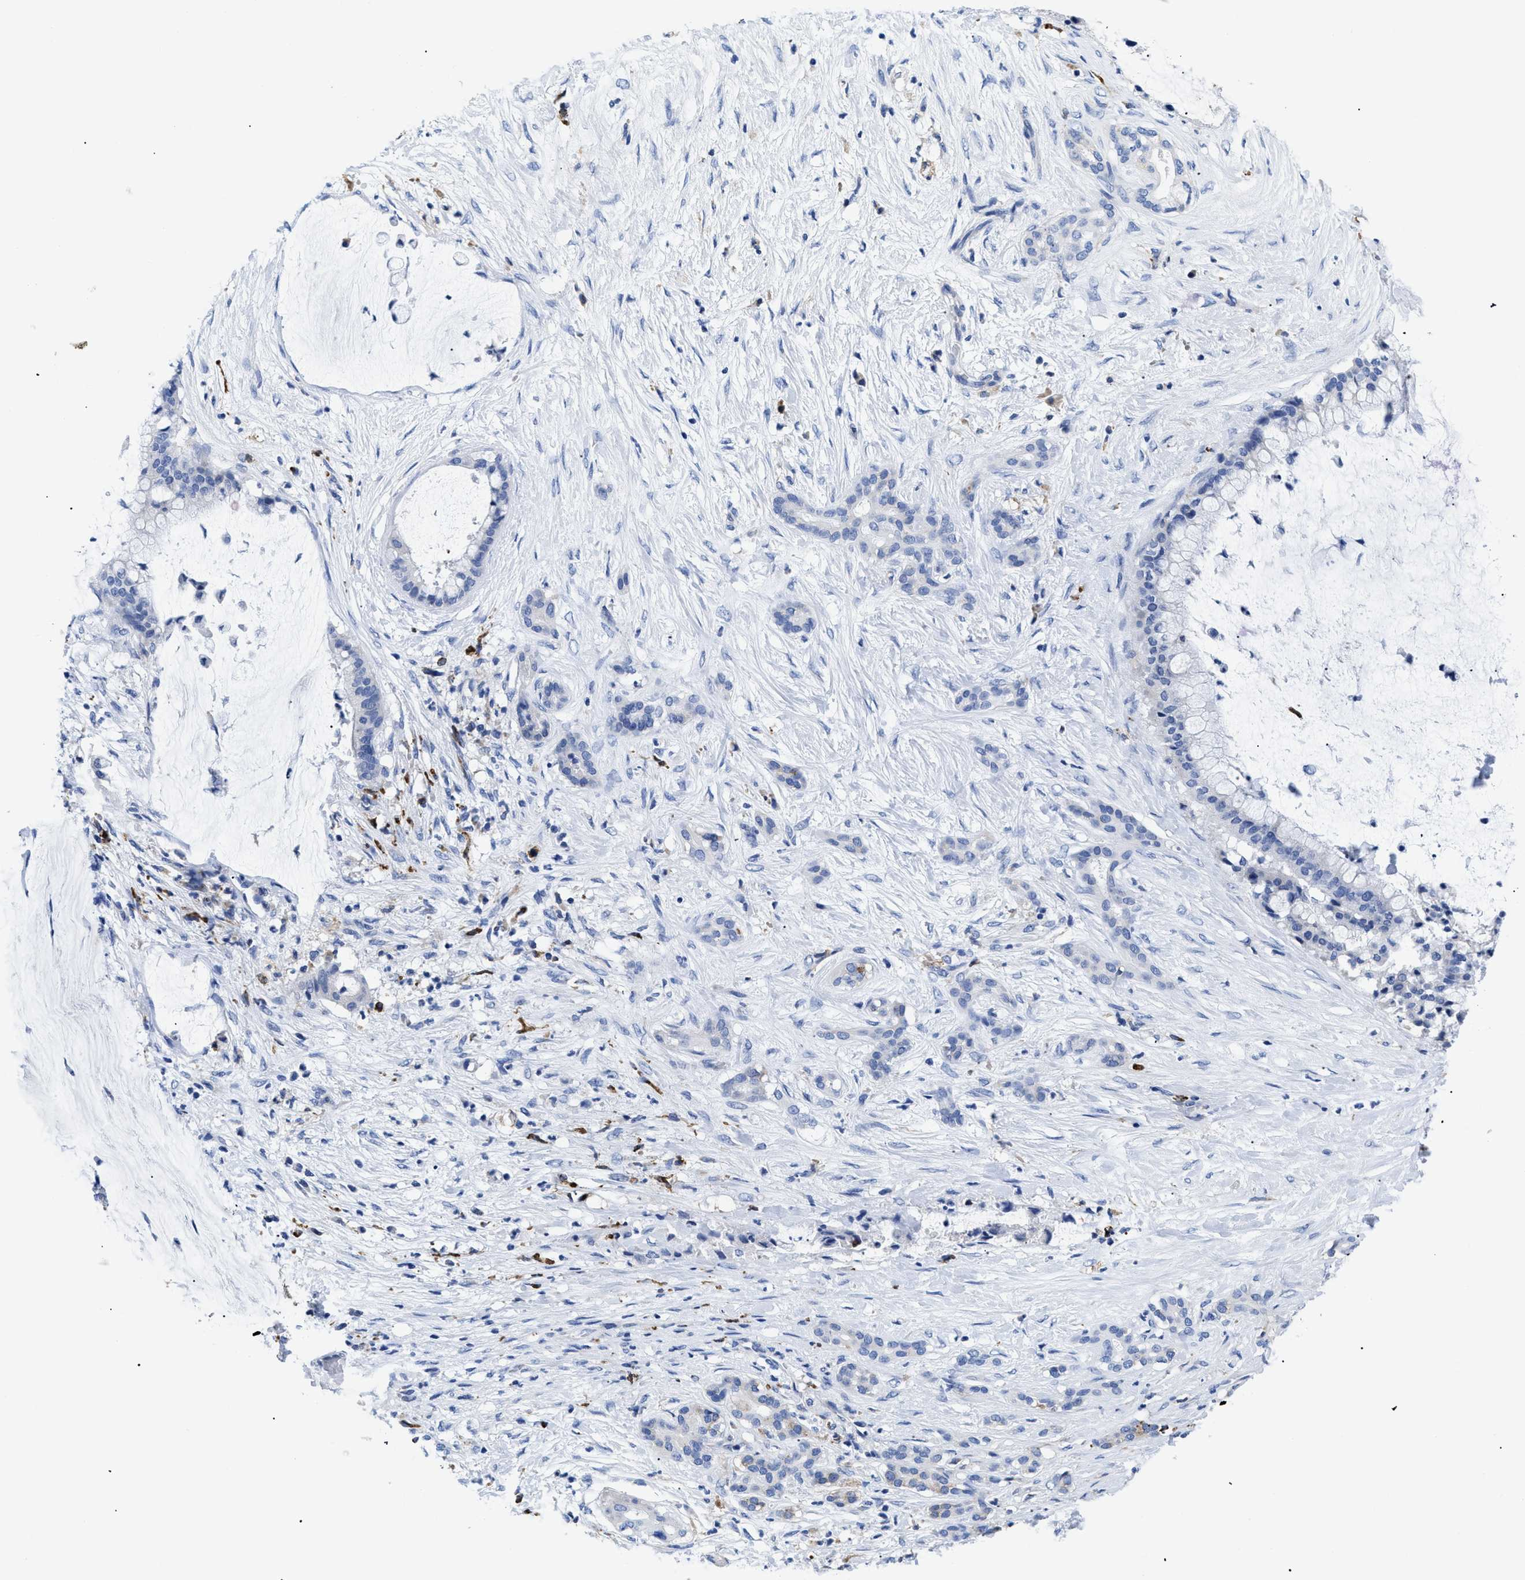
{"staining": {"intensity": "negative", "quantity": "none", "location": "none"}, "tissue": "pancreatic cancer", "cell_type": "Tumor cells", "image_type": "cancer", "snomed": [{"axis": "morphology", "description": "Adenocarcinoma, NOS"}, {"axis": "topography", "description": "Pancreas"}], "caption": "The micrograph displays no staining of tumor cells in pancreatic cancer. Brightfield microscopy of immunohistochemistry stained with DAB (3,3'-diaminobenzidine) (brown) and hematoxylin (blue), captured at high magnification.", "gene": "HLA-DPA1", "patient": {"sex": "male", "age": 41}}